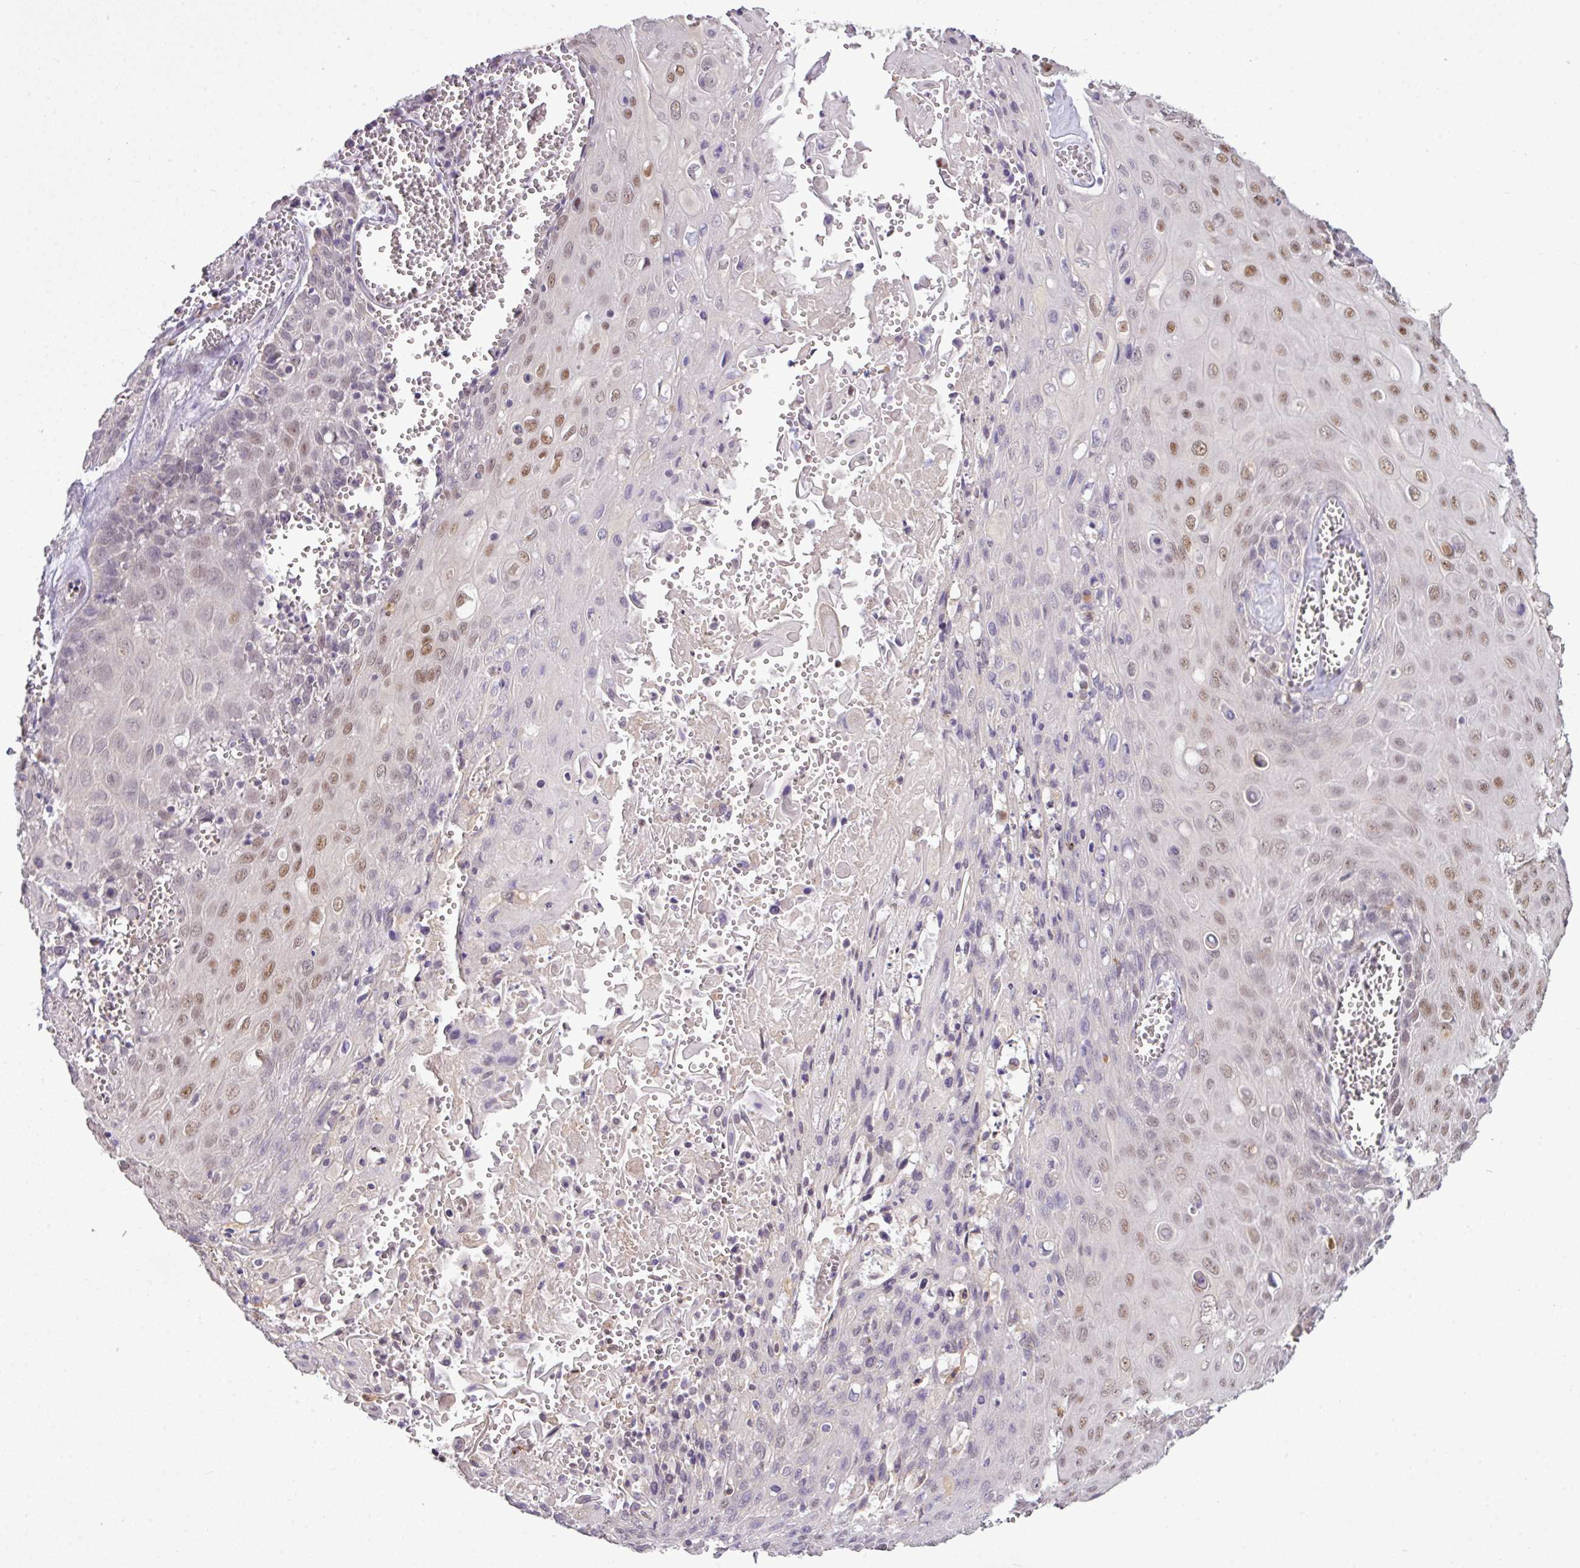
{"staining": {"intensity": "moderate", "quantity": "25%-75%", "location": "nuclear"}, "tissue": "cervical cancer", "cell_type": "Tumor cells", "image_type": "cancer", "snomed": [{"axis": "morphology", "description": "Squamous cell carcinoma, NOS"}, {"axis": "topography", "description": "Cervix"}], "caption": "A medium amount of moderate nuclear staining is appreciated in approximately 25%-75% of tumor cells in cervical squamous cell carcinoma tissue.", "gene": "ZNF217", "patient": {"sex": "female", "age": 39}}